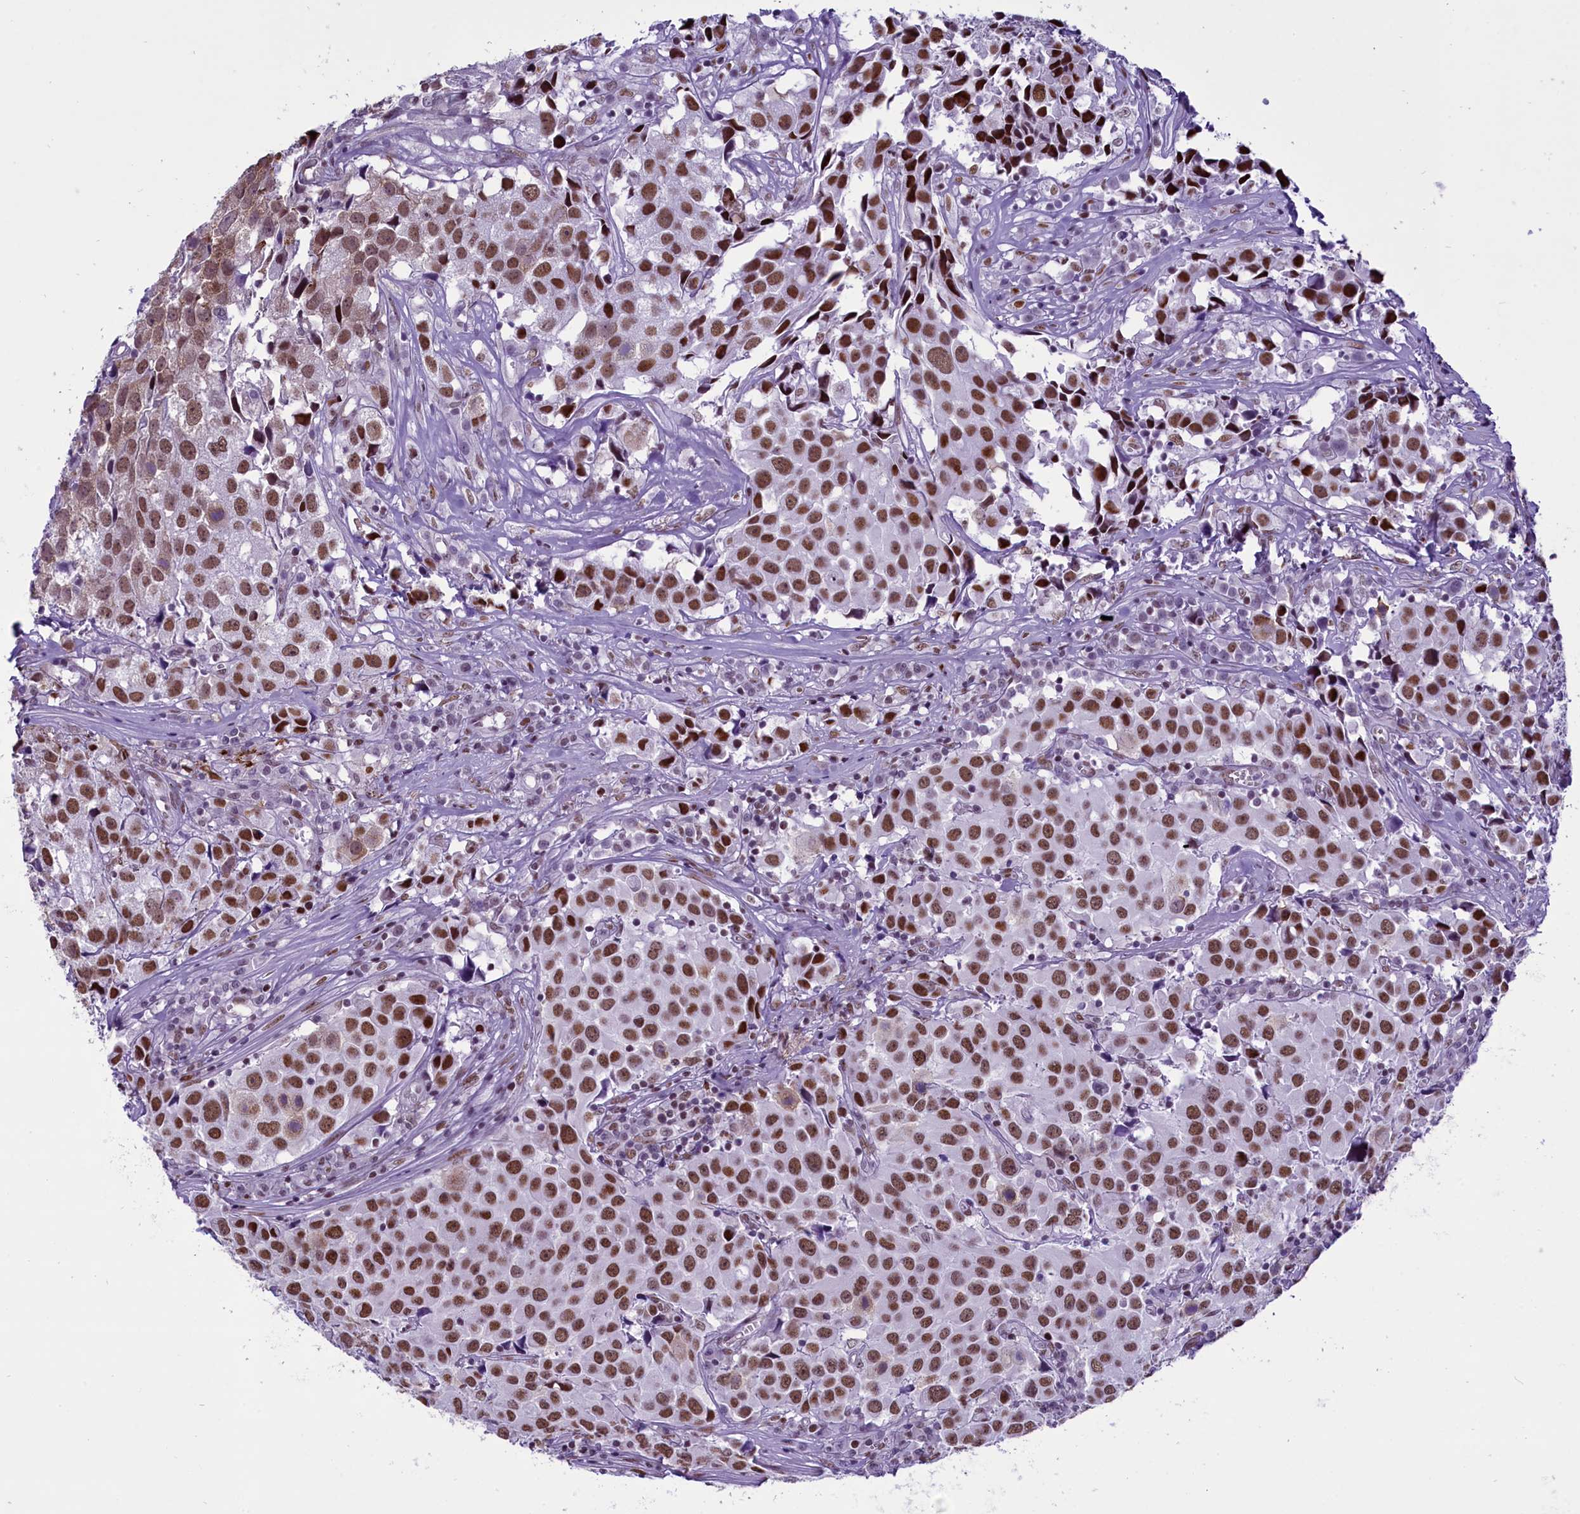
{"staining": {"intensity": "strong", "quantity": ">75%", "location": "nuclear"}, "tissue": "urothelial cancer", "cell_type": "Tumor cells", "image_type": "cancer", "snomed": [{"axis": "morphology", "description": "Urothelial carcinoma, High grade"}, {"axis": "topography", "description": "Urinary bladder"}], "caption": "Immunohistochemical staining of human urothelial carcinoma (high-grade) exhibits high levels of strong nuclear expression in about >75% of tumor cells.", "gene": "RPS6KB1", "patient": {"sex": "female", "age": 75}}